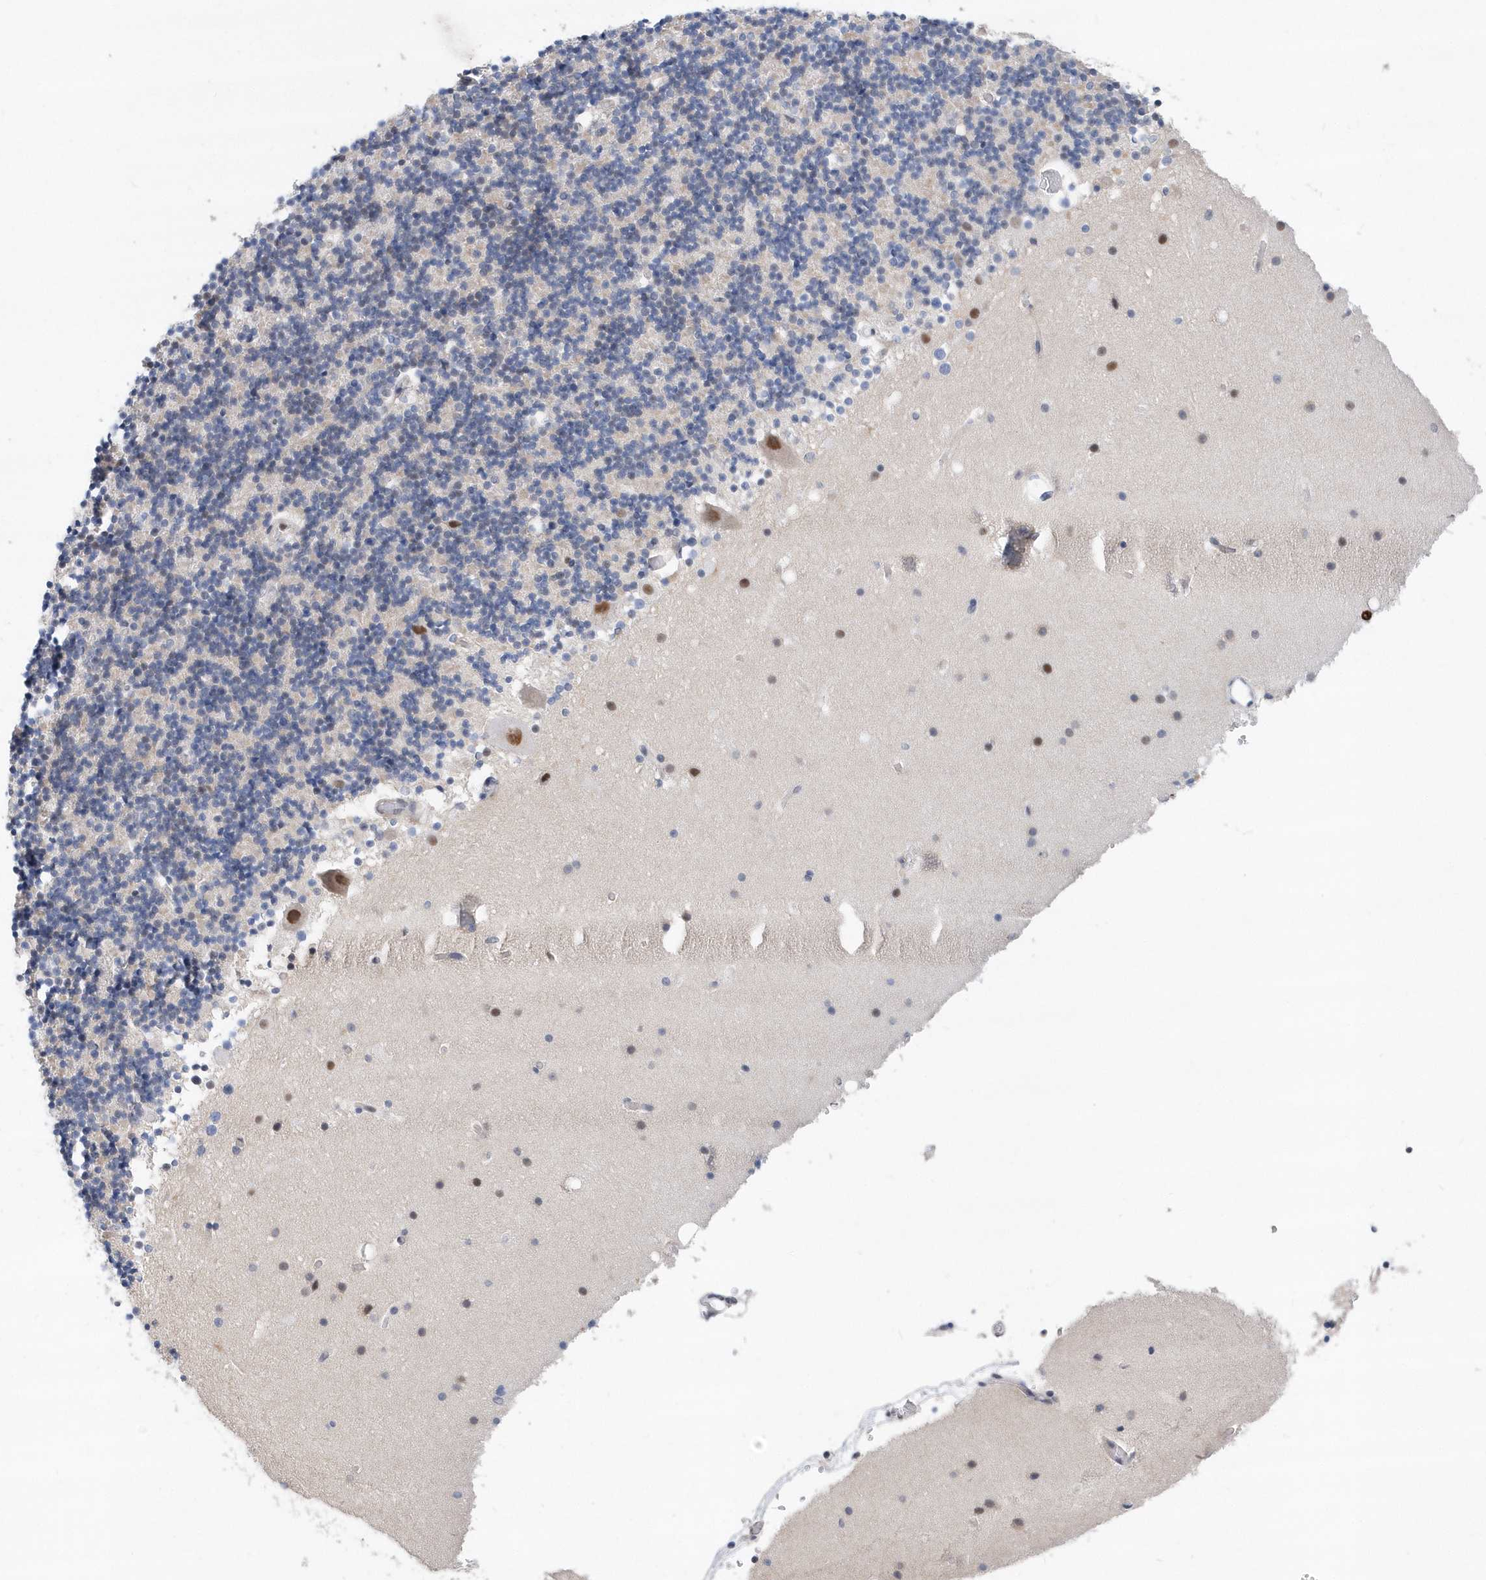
{"staining": {"intensity": "negative", "quantity": "none", "location": "none"}, "tissue": "cerebellum", "cell_type": "Cells in granular layer", "image_type": "normal", "snomed": [{"axis": "morphology", "description": "Normal tissue, NOS"}, {"axis": "topography", "description": "Cerebellum"}], "caption": "The histopathology image shows no significant expression in cells in granular layer of cerebellum. The staining was performed using DAB to visualize the protein expression in brown, while the nuclei were stained in blue with hematoxylin (Magnification: 20x).", "gene": "RPP30", "patient": {"sex": "male", "age": 57}}